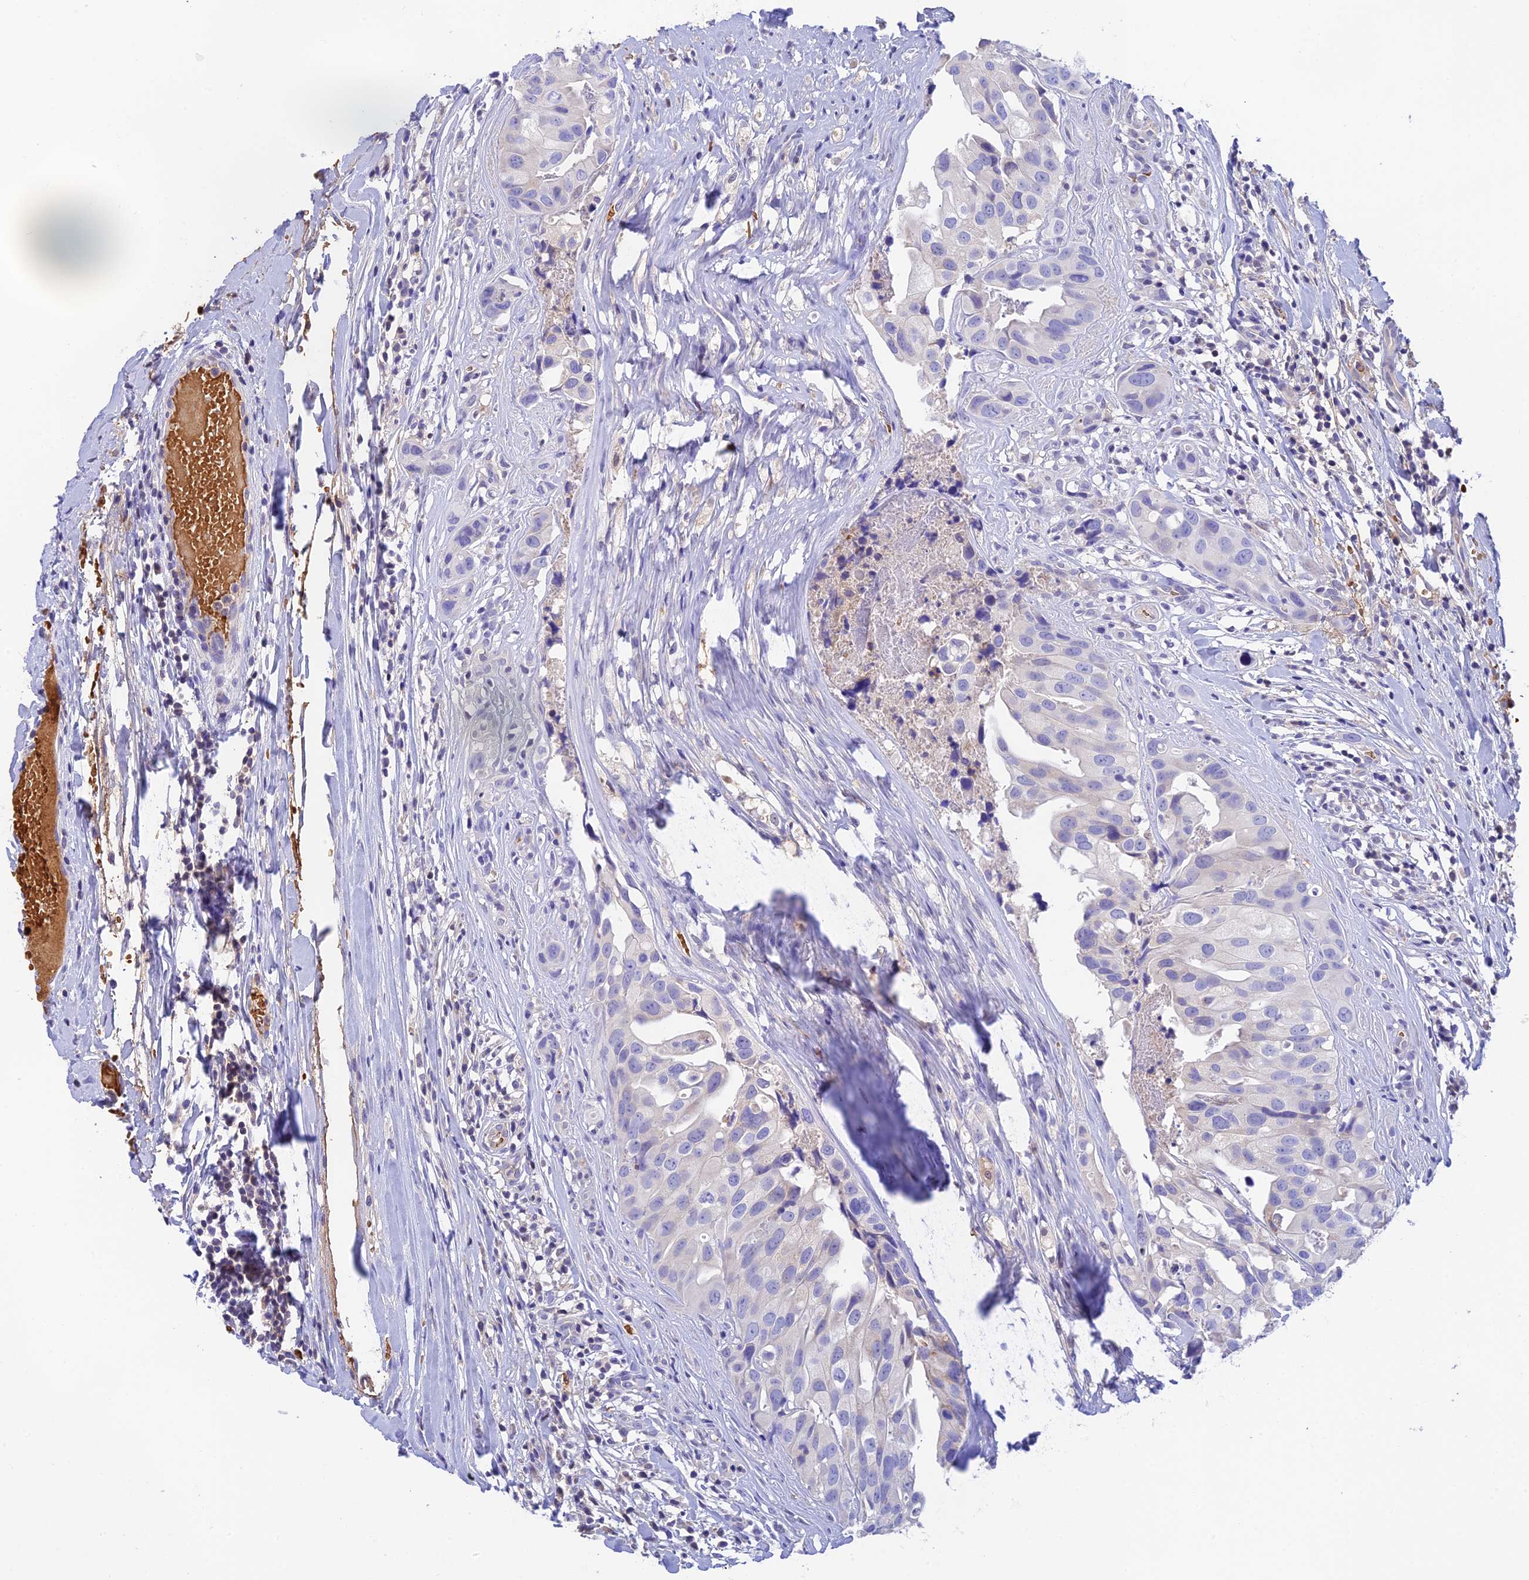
{"staining": {"intensity": "negative", "quantity": "none", "location": "none"}, "tissue": "head and neck cancer", "cell_type": "Tumor cells", "image_type": "cancer", "snomed": [{"axis": "morphology", "description": "Adenocarcinoma, NOS"}, {"axis": "morphology", "description": "Adenocarcinoma, metastatic, NOS"}, {"axis": "topography", "description": "Head-Neck"}], "caption": "The histopathology image displays no significant positivity in tumor cells of head and neck adenocarcinoma. Brightfield microscopy of immunohistochemistry (IHC) stained with DAB (brown) and hematoxylin (blue), captured at high magnification.", "gene": "HDHD2", "patient": {"sex": "male", "age": 75}}